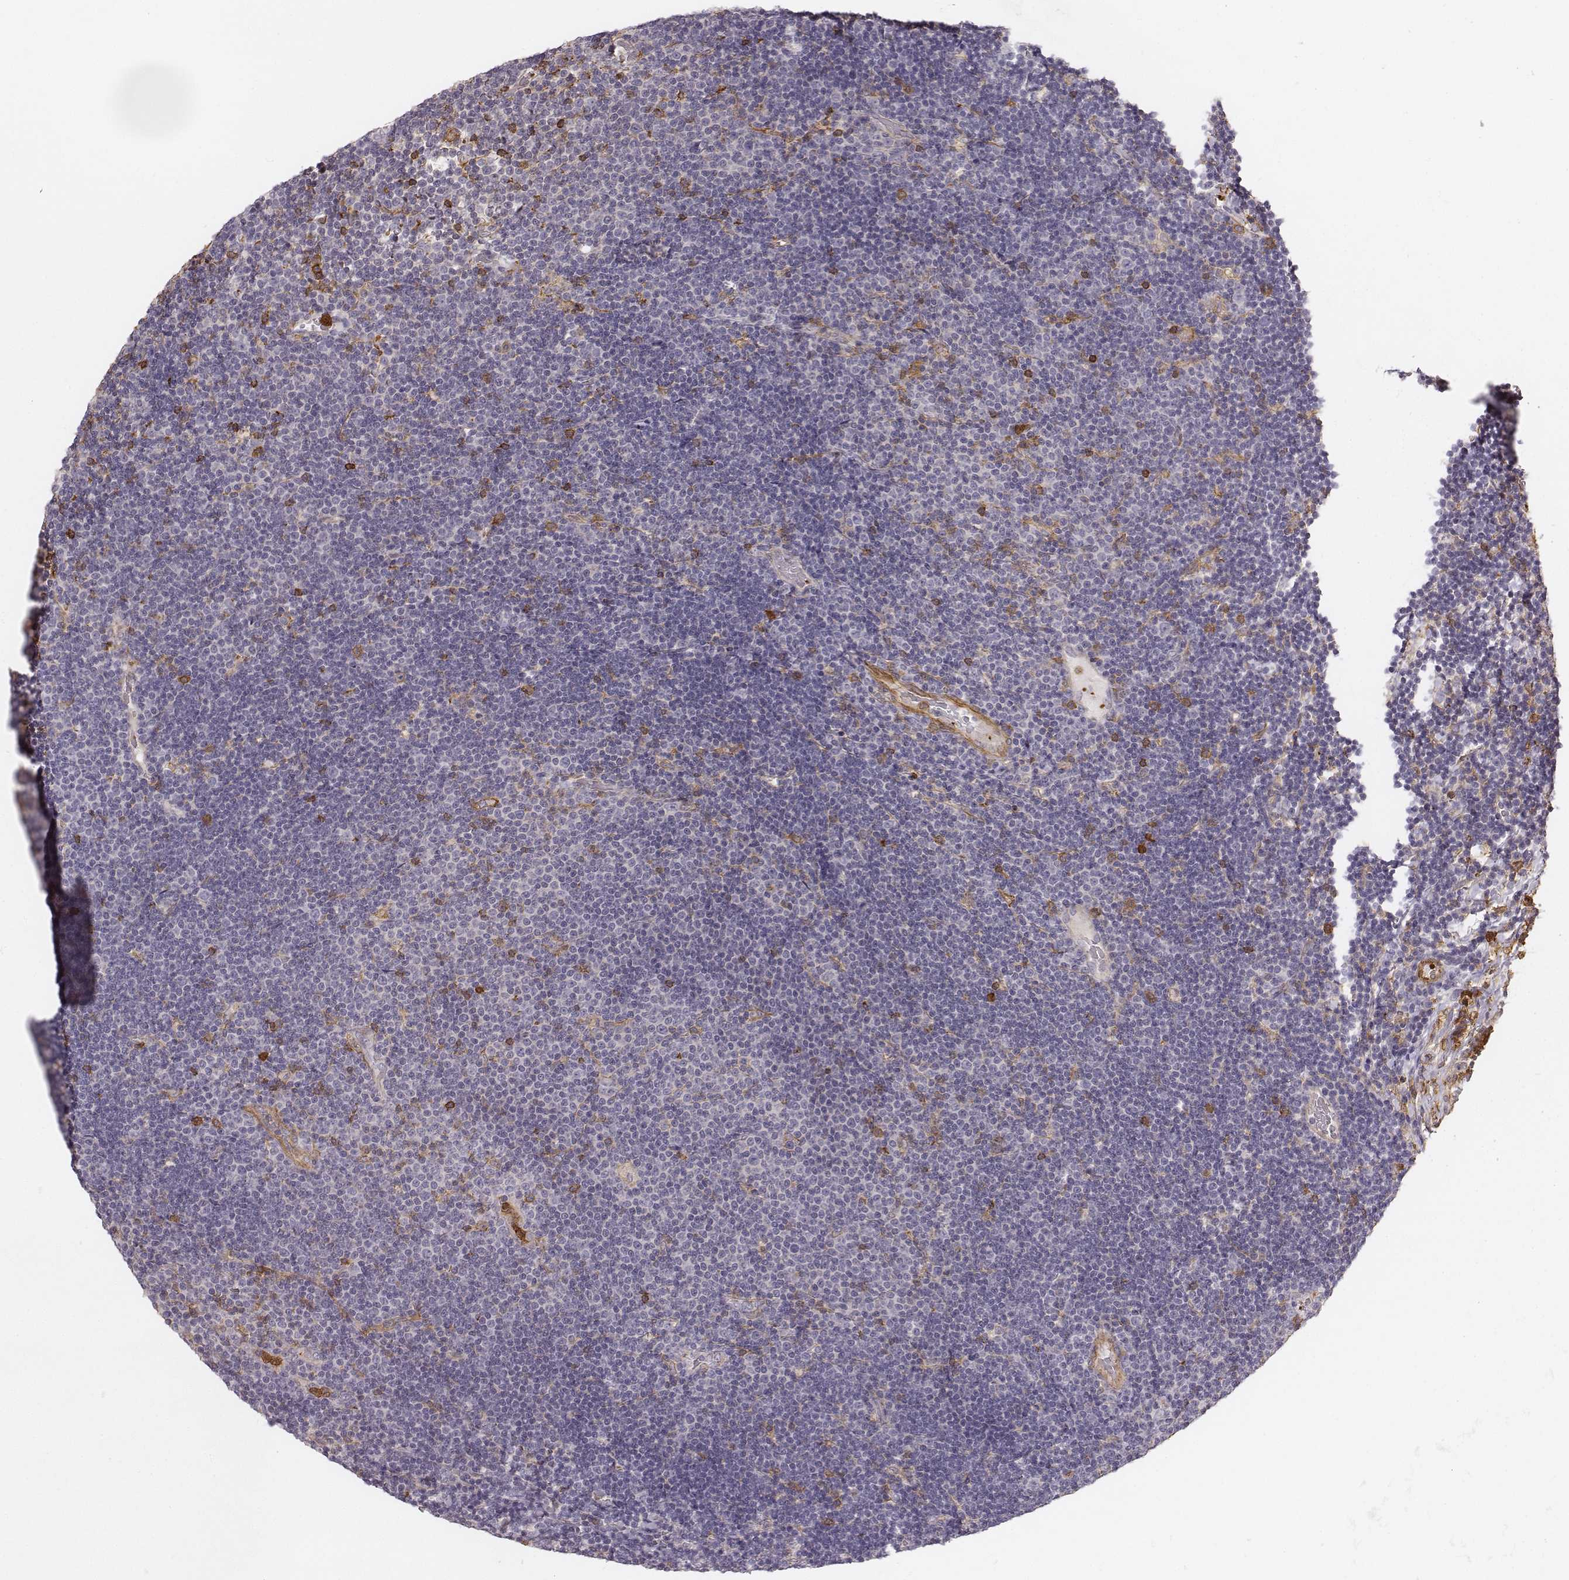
{"staining": {"intensity": "negative", "quantity": "none", "location": "none"}, "tissue": "lymphoma", "cell_type": "Tumor cells", "image_type": "cancer", "snomed": [{"axis": "morphology", "description": "Malignant lymphoma, non-Hodgkin's type, Low grade"}, {"axis": "topography", "description": "Brain"}], "caption": "Immunohistochemical staining of malignant lymphoma, non-Hodgkin's type (low-grade) displays no significant positivity in tumor cells. The staining was performed using DAB to visualize the protein expression in brown, while the nuclei were stained in blue with hematoxylin (Magnification: 20x).", "gene": "ZYX", "patient": {"sex": "female", "age": 66}}